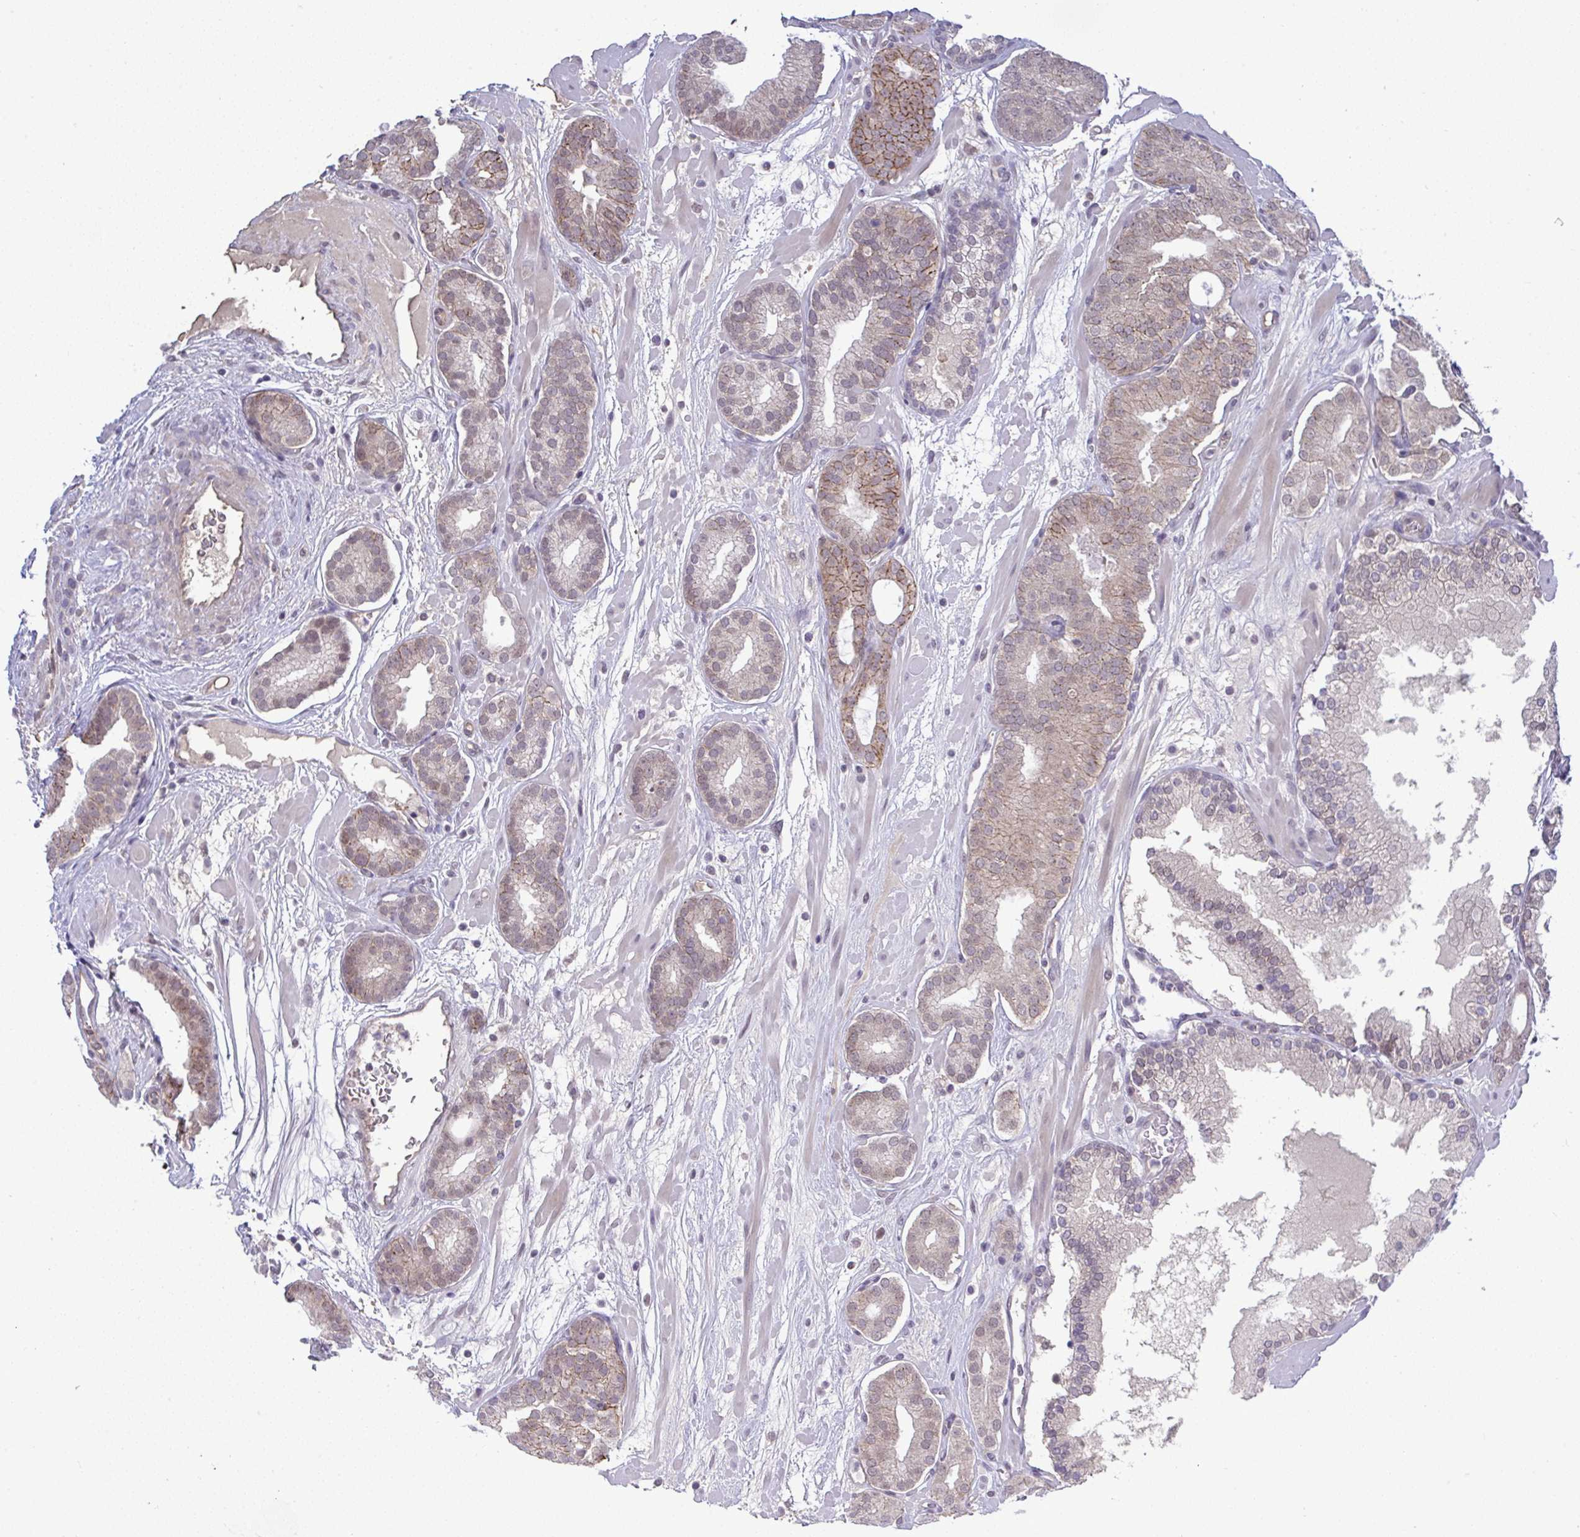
{"staining": {"intensity": "moderate", "quantity": "25%-75%", "location": "cytoplasmic/membranous"}, "tissue": "prostate cancer", "cell_type": "Tumor cells", "image_type": "cancer", "snomed": [{"axis": "morphology", "description": "Adenocarcinoma, High grade"}, {"axis": "topography", "description": "Prostate"}], "caption": "Protein analysis of prostate adenocarcinoma (high-grade) tissue demonstrates moderate cytoplasmic/membranous staining in approximately 25%-75% of tumor cells. The protein of interest is shown in brown color, while the nuclei are stained blue.", "gene": "C9orf64", "patient": {"sex": "male", "age": 66}}